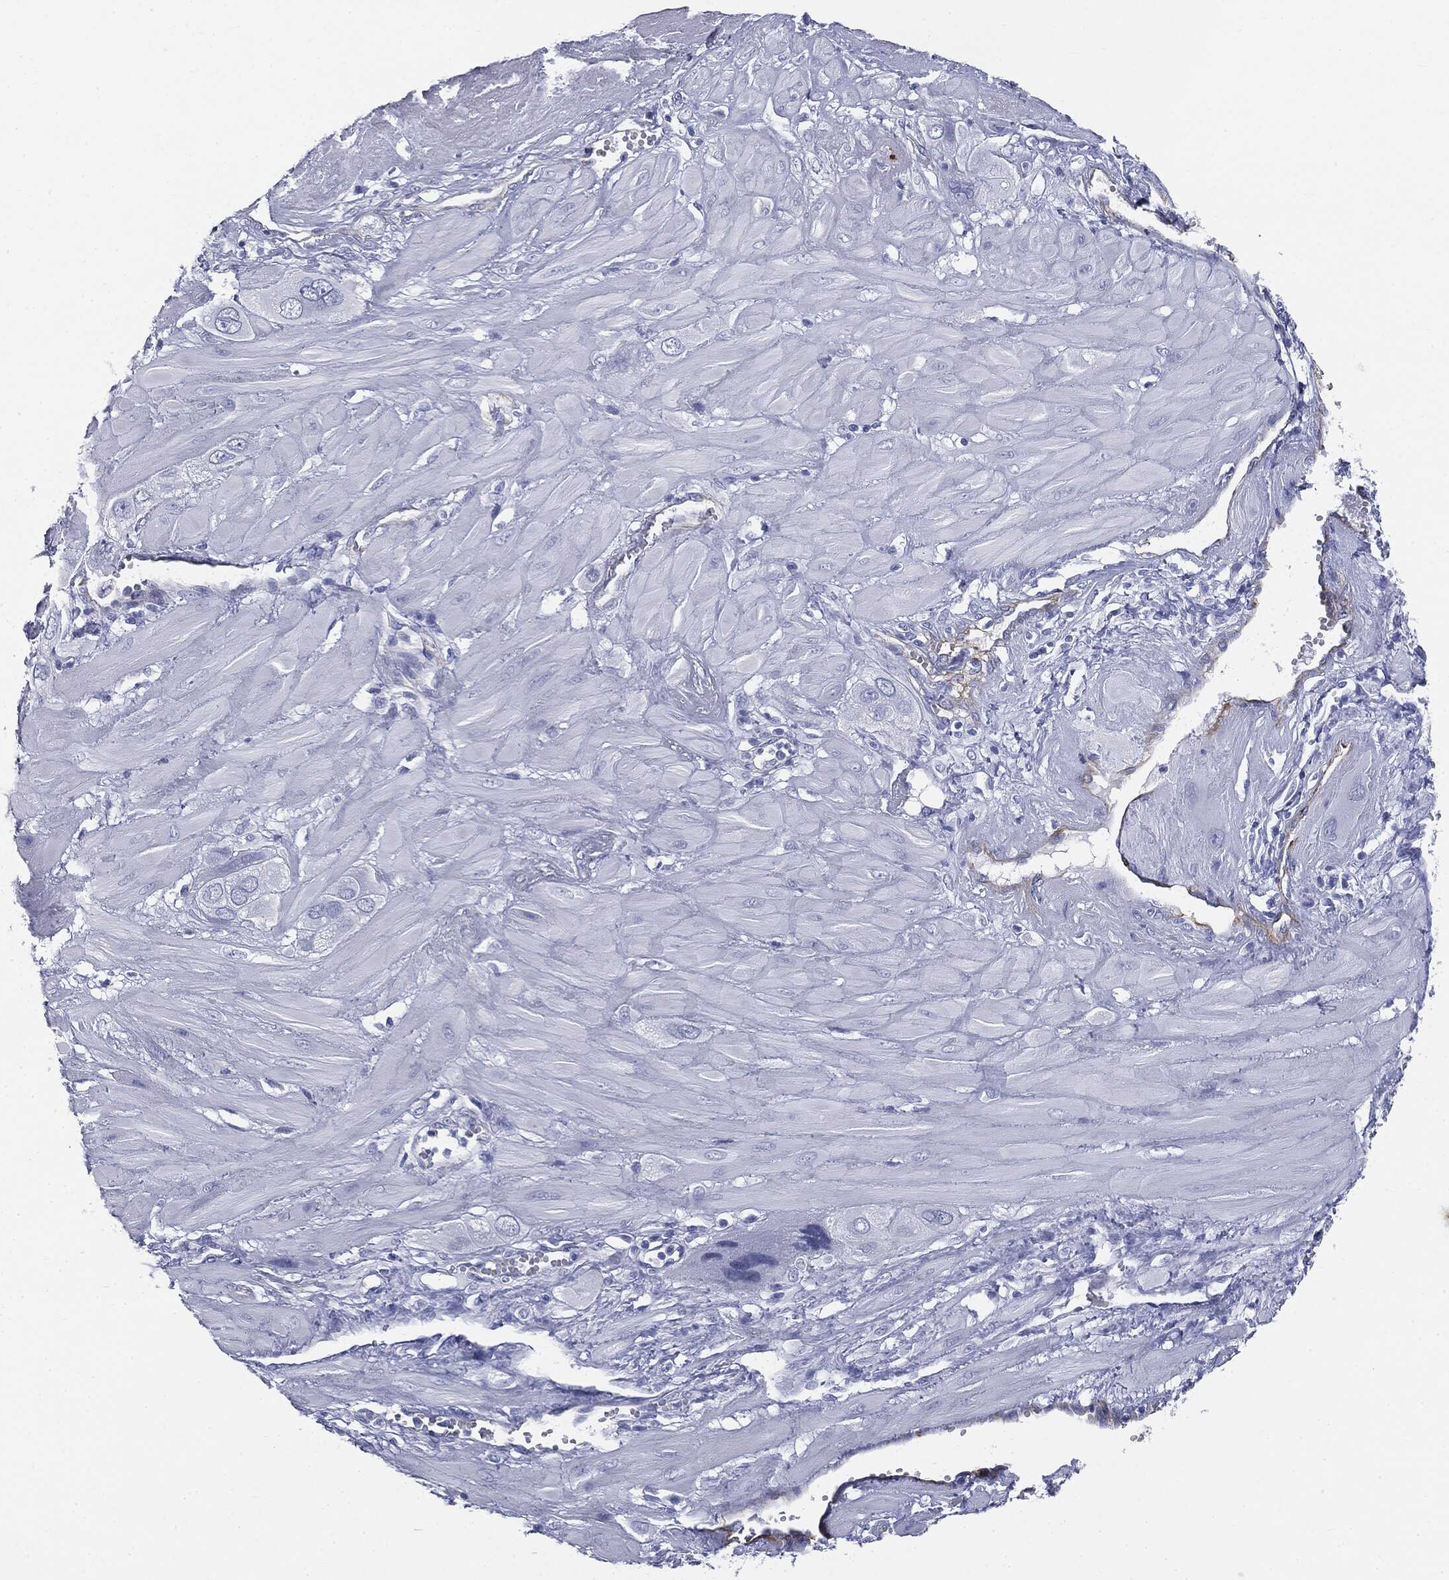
{"staining": {"intensity": "negative", "quantity": "none", "location": "none"}, "tissue": "cervical cancer", "cell_type": "Tumor cells", "image_type": "cancer", "snomed": [{"axis": "morphology", "description": "Squamous cell carcinoma, NOS"}, {"axis": "topography", "description": "Cervix"}], "caption": "High power microscopy photomicrograph of an immunohistochemistry (IHC) histopathology image of squamous cell carcinoma (cervical), revealing no significant positivity in tumor cells. The staining was performed using DAB (3,3'-diaminobenzidine) to visualize the protein expression in brown, while the nuclei were stained in blue with hematoxylin (Magnification: 20x).", "gene": "MUC5AC", "patient": {"sex": "female", "age": 34}}